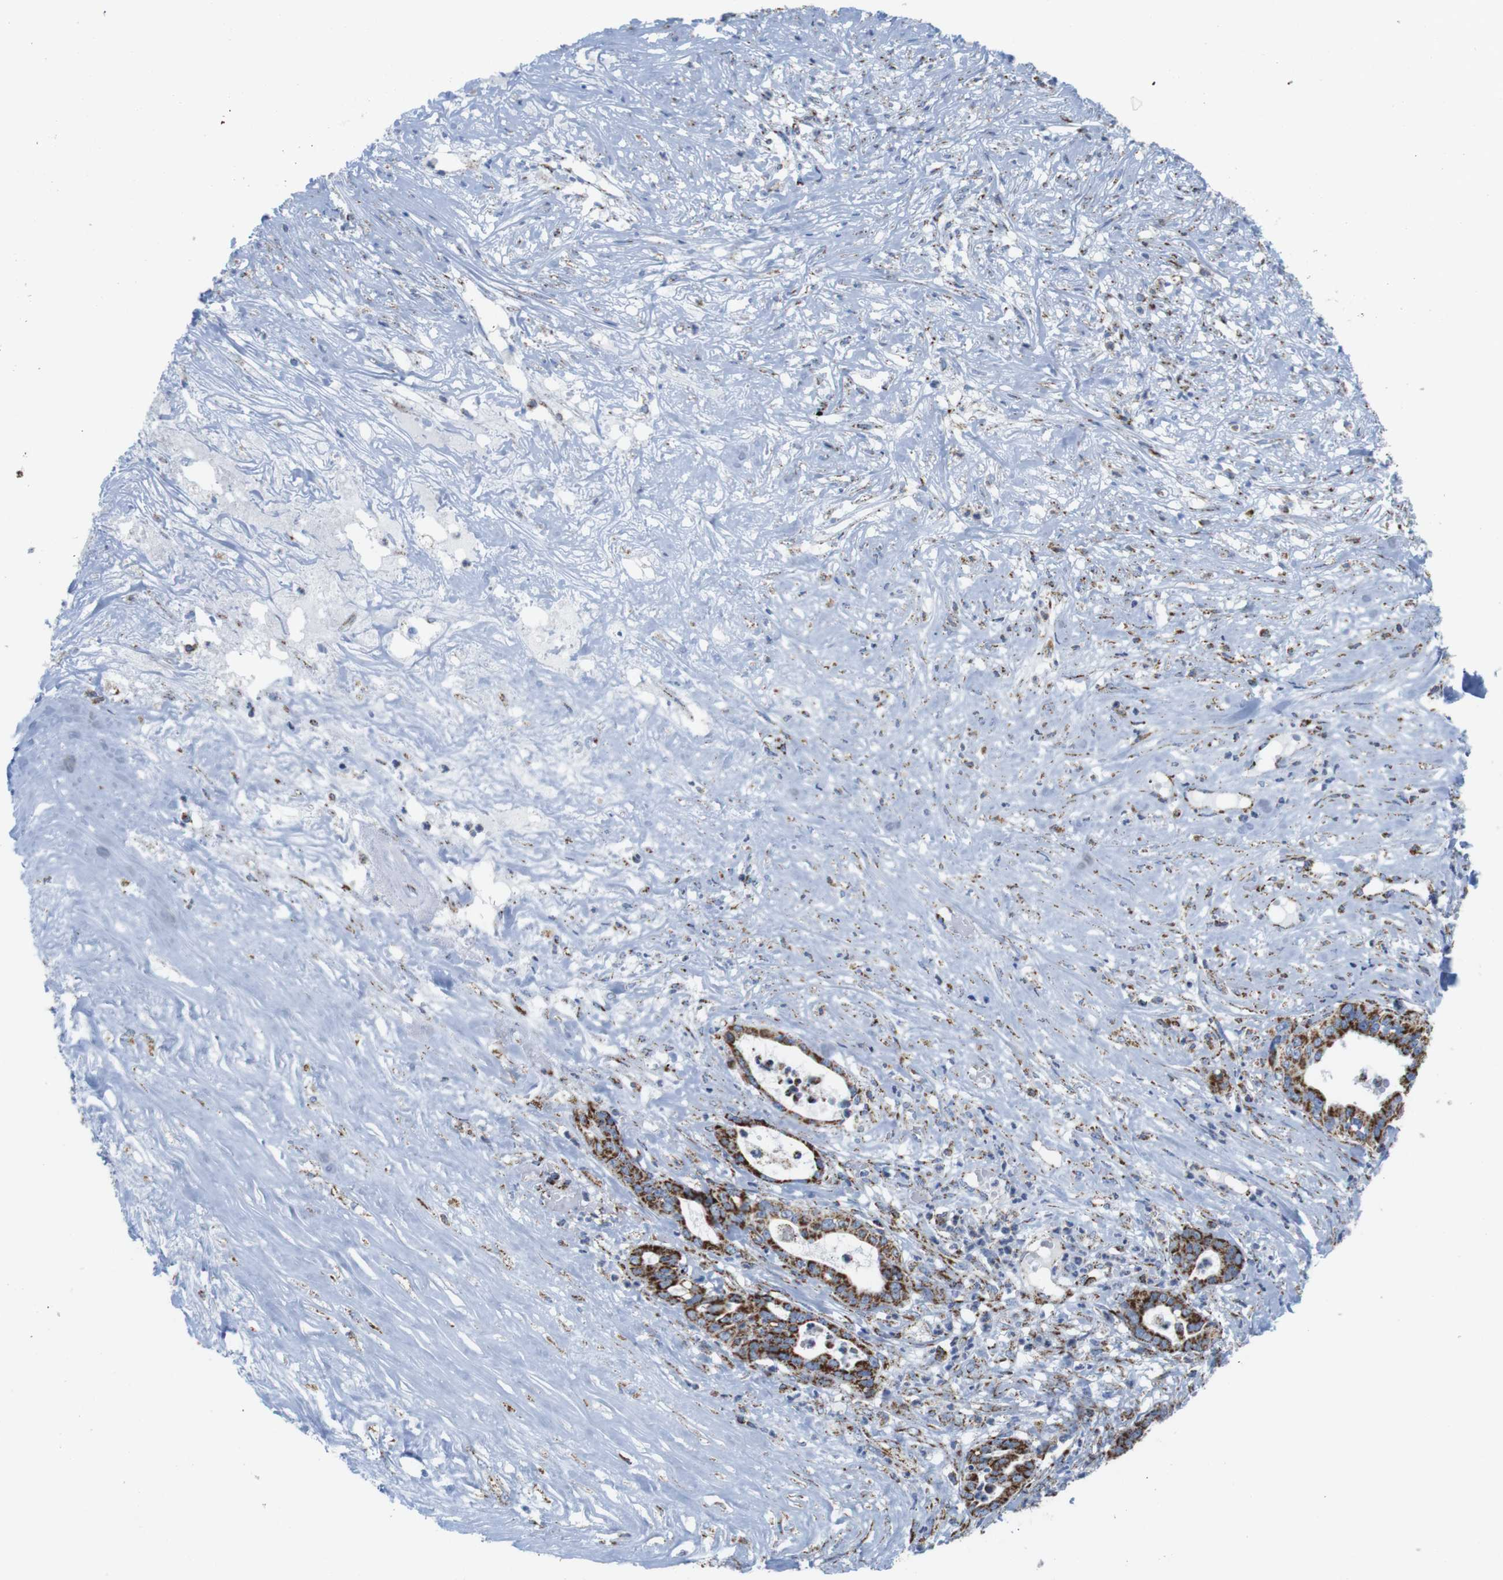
{"staining": {"intensity": "strong", "quantity": ">75%", "location": "cytoplasmic/membranous"}, "tissue": "liver cancer", "cell_type": "Tumor cells", "image_type": "cancer", "snomed": [{"axis": "morphology", "description": "Cholangiocarcinoma"}, {"axis": "topography", "description": "Liver"}], "caption": "Protein analysis of cholangiocarcinoma (liver) tissue displays strong cytoplasmic/membranous staining in approximately >75% of tumor cells.", "gene": "ATP5PO", "patient": {"sex": "female", "age": 61}}